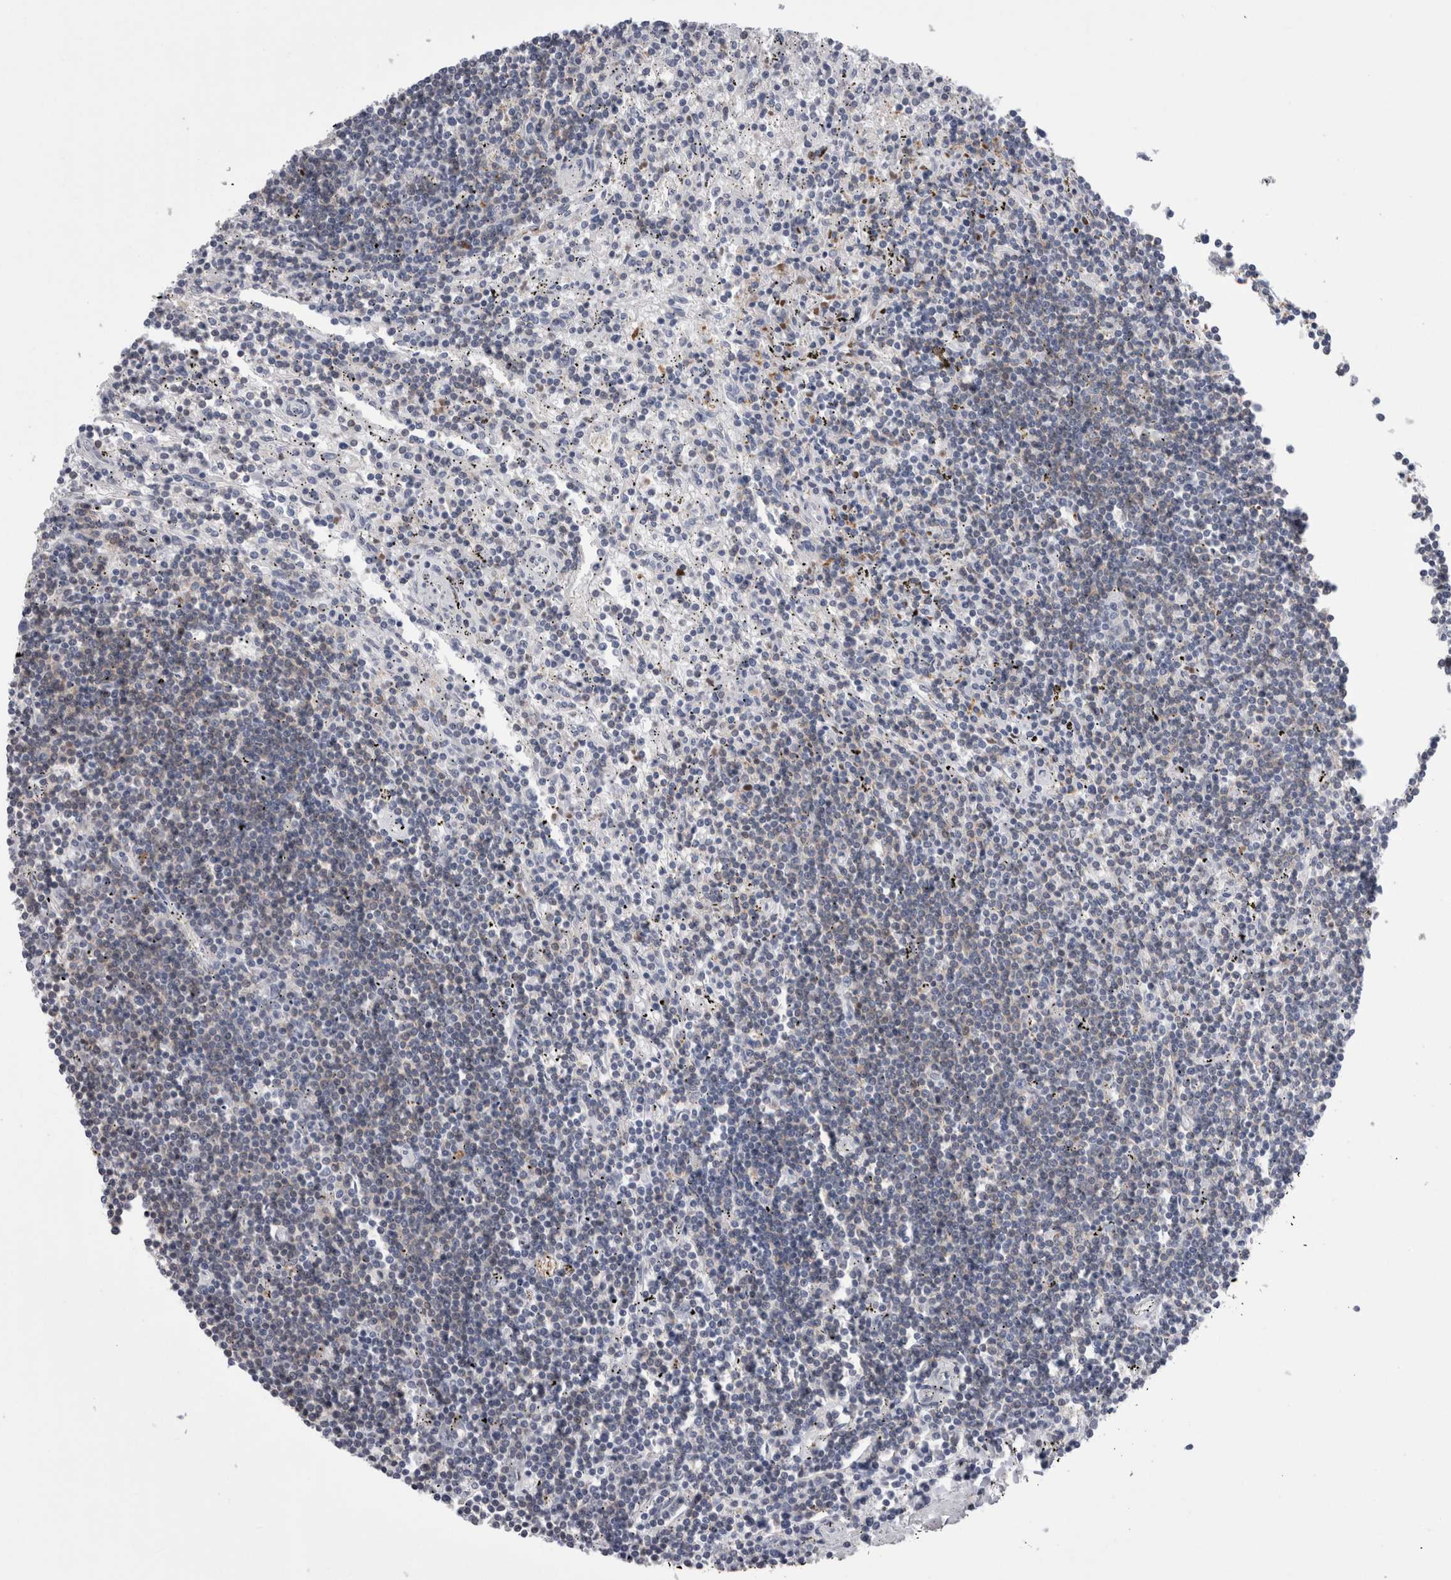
{"staining": {"intensity": "negative", "quantity": "none", "location": "none"}, "tissue": "lymphoma", "cell_type": "Tumor cells", "image_type": "cancer", "snomed": [{"axis": "morphology", "description": "Malignant lymphoma, non-Hodgkin's type, Low grade"}, {"axis": "topography", "description": "Spleen"}], "caption": "High power microscopy photomicrograph of an immunohistochemistry image of malignant lymphoma, non-Hodgkin's type (low-grade), revealing no significant positivity in tumor cells.", "gene": "DCTN6", "patient": {"sex": "male", "age": 76}}